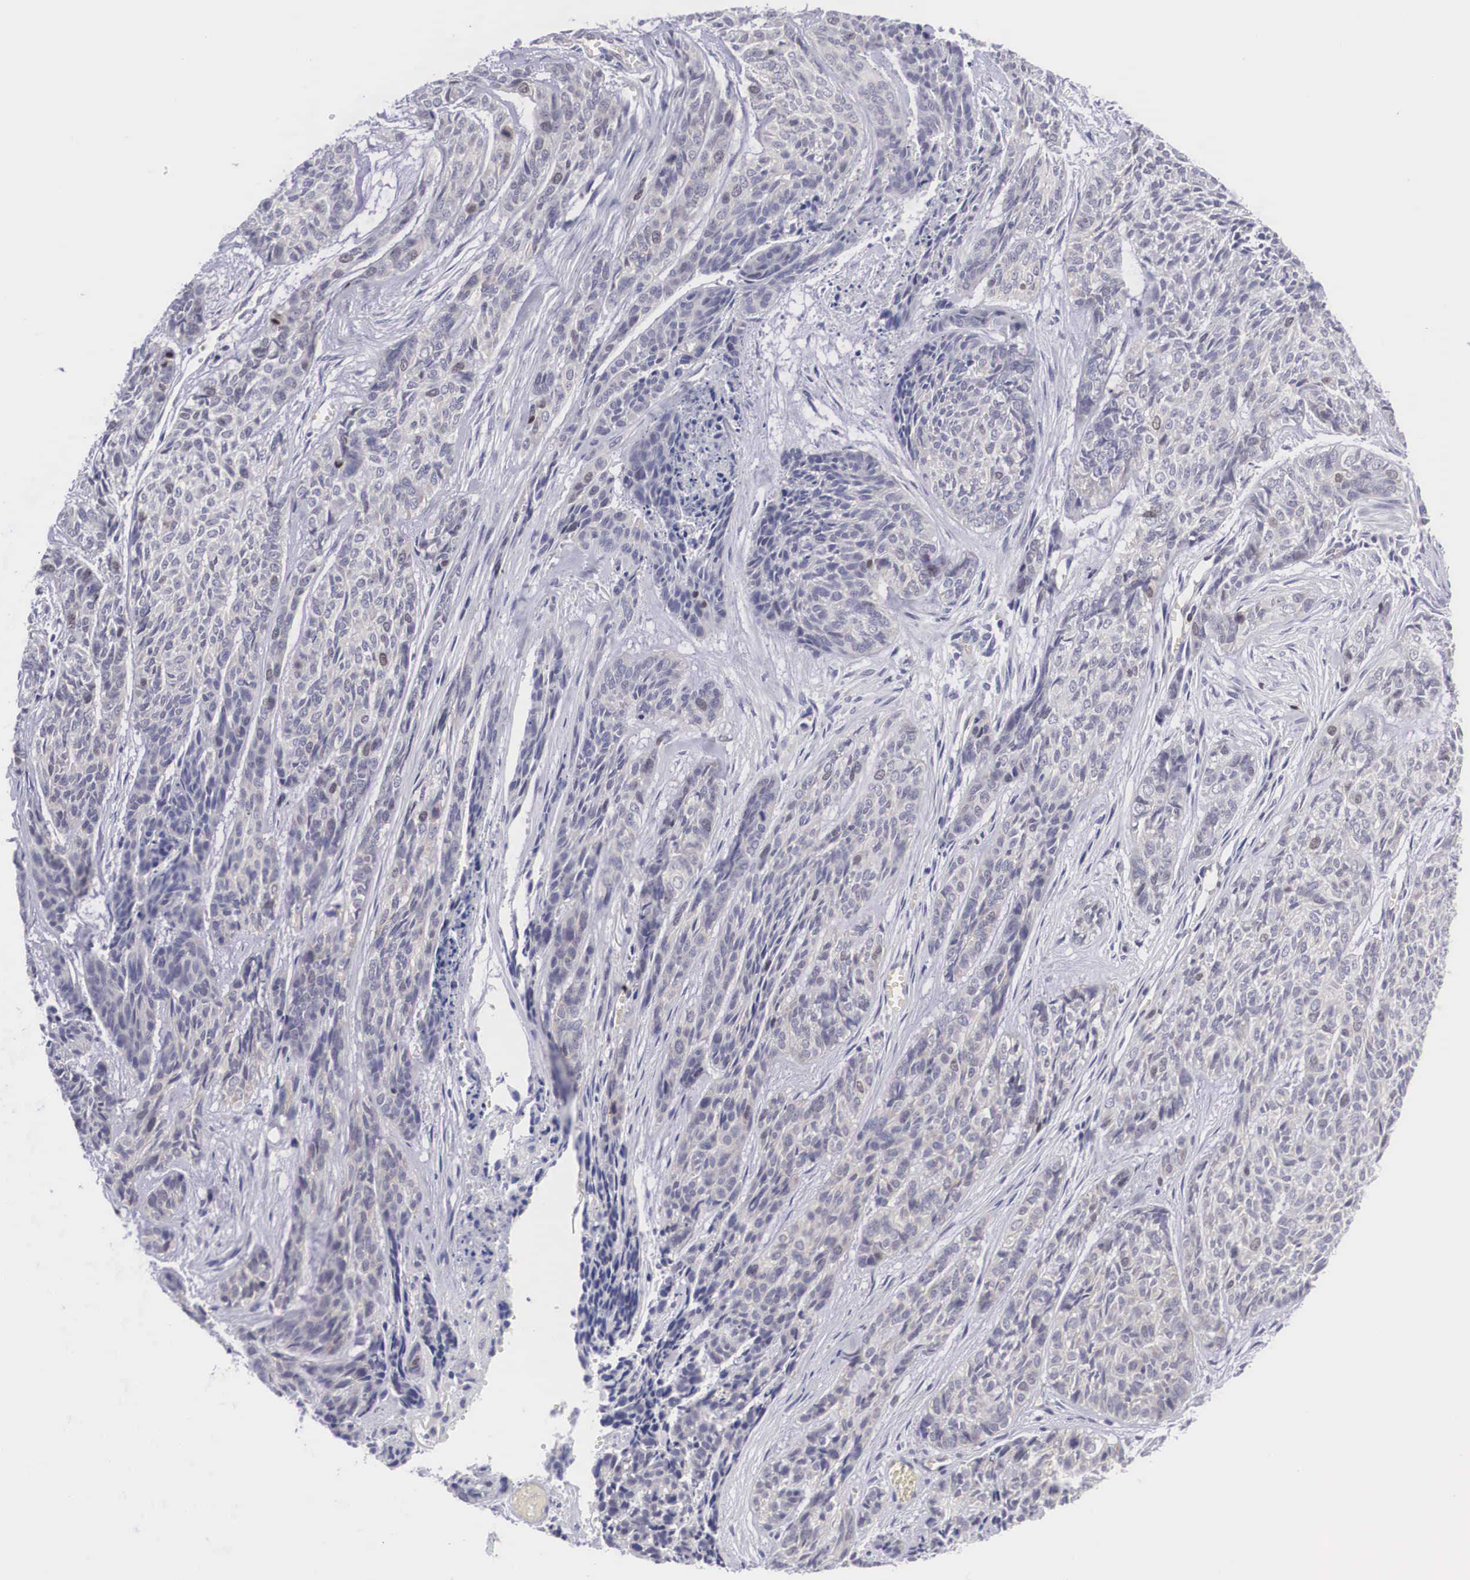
{"staining": {"intensity": "negative", "quantity": "none", "location": "none"}, "tissue": "skin cancer", "cell_type": "Tumor cells", "image_type": "cancer", "snomed": [{"axis": "morphology", "description": "Normal tissue, NOS"}, {"axis": "morphology", "description": "Basal cell carcinoma"}, {"axis": "topography", "description": "Skin"}], "caption": "There is no significant staining in tumor cells of basal cell carcinoma (skin).", "gene": "MAST4", "patient": {"sex": "female", "age": 65}}